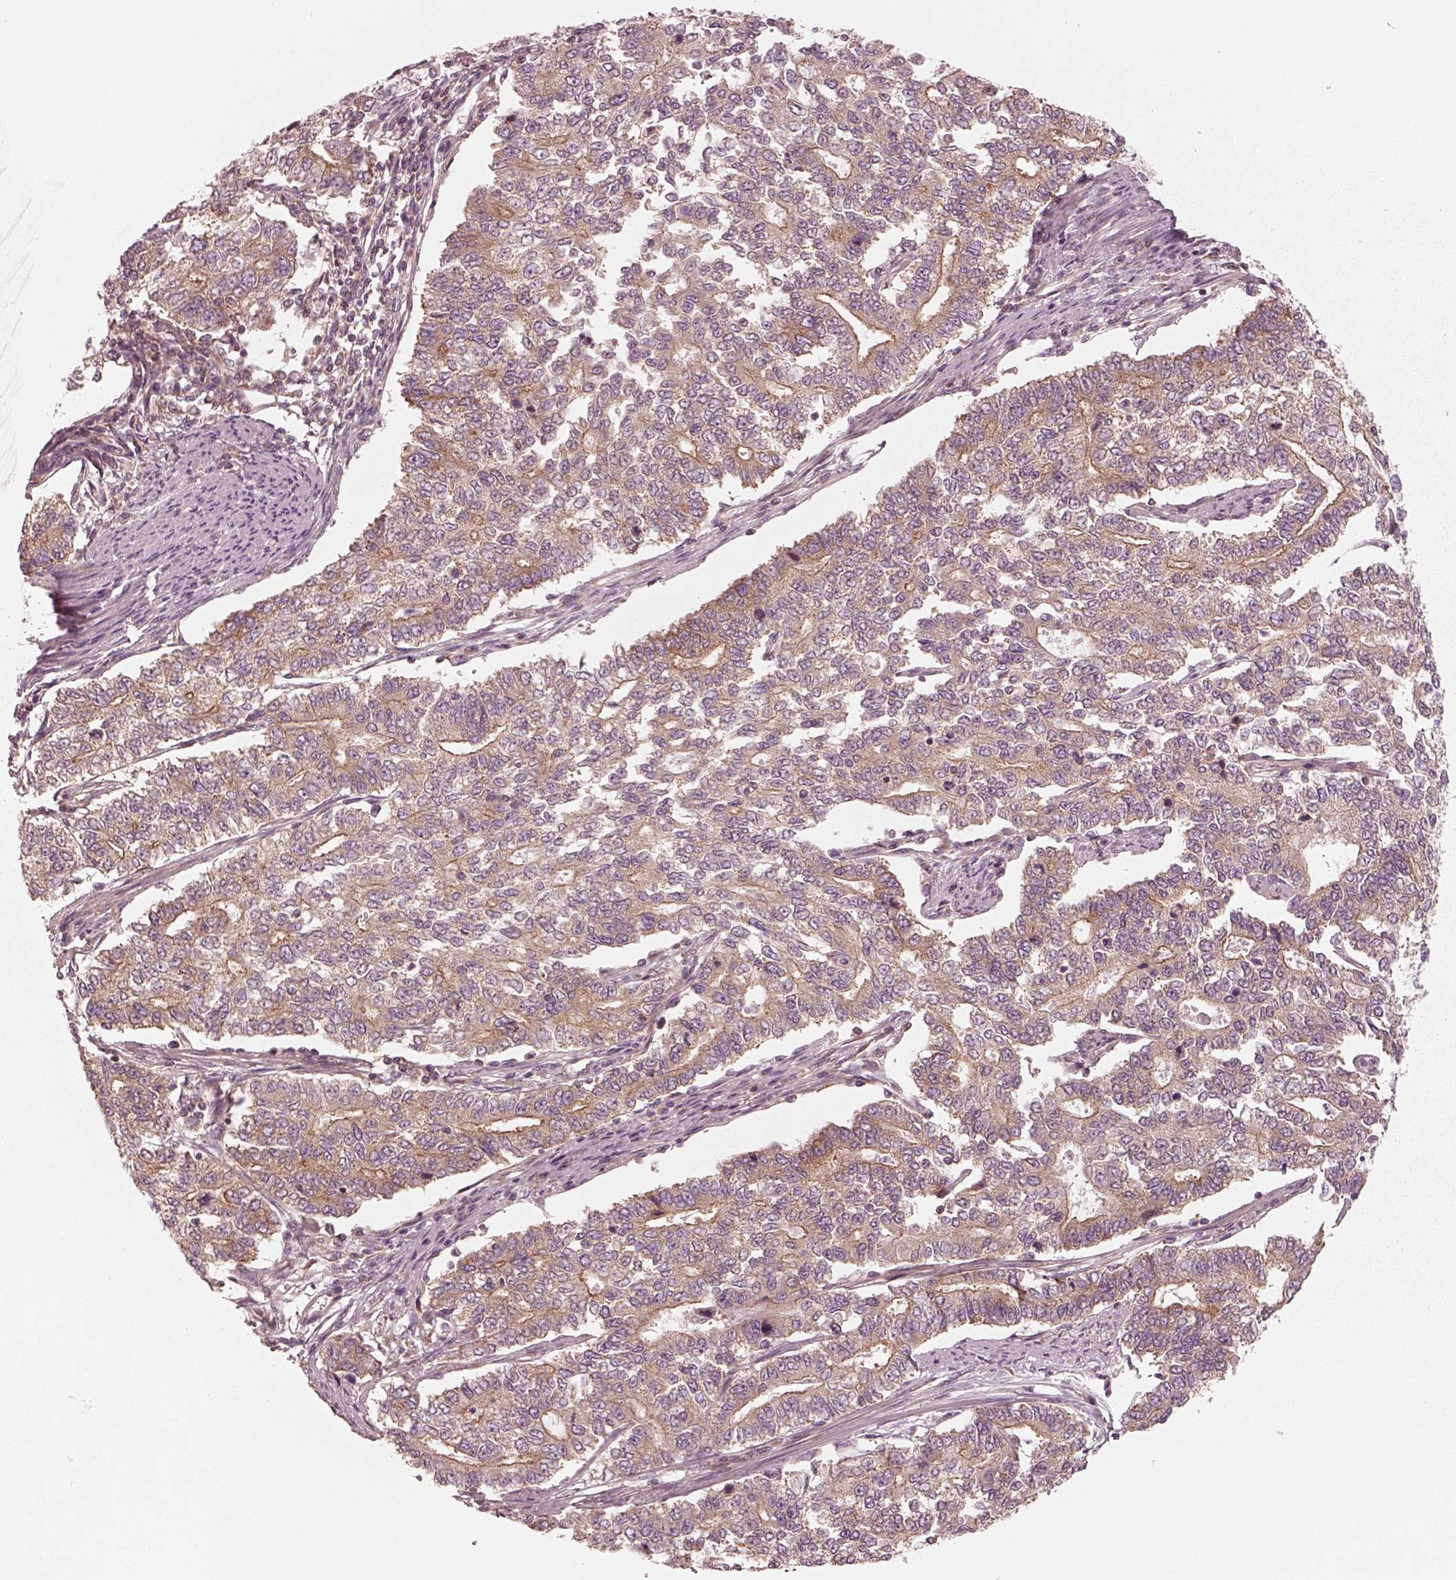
{"staining": {"intensity": "moderate", "quantity": ">75%", "location": "cytoplasmic/membranous"}, "tissue": "endometrial cancer", "cell_type": "Tumor cells", "image_type": "cancer", "snomed": [{"axis": "morphology", "description": "Adenocarcinoma, NOS"}, {"axis": "topography", "description": "Uterus"}], "caption": "Immunohistochemistry staining of endometrial cancer (adenocarcinoma), which displays medium levels of moderate cytoplasmic/membranous expression in about >75% of tumor cells indicating moderate cytoplasmic/membranous protein staining. The staining was performed using DAB (3,3'-diaminobenzidine) (brown) for protein detection and nuclei were counterstained in hematoxylin (blue).", "gene": "CNOT2", "patient": {"sex": "female", "age": 59}}